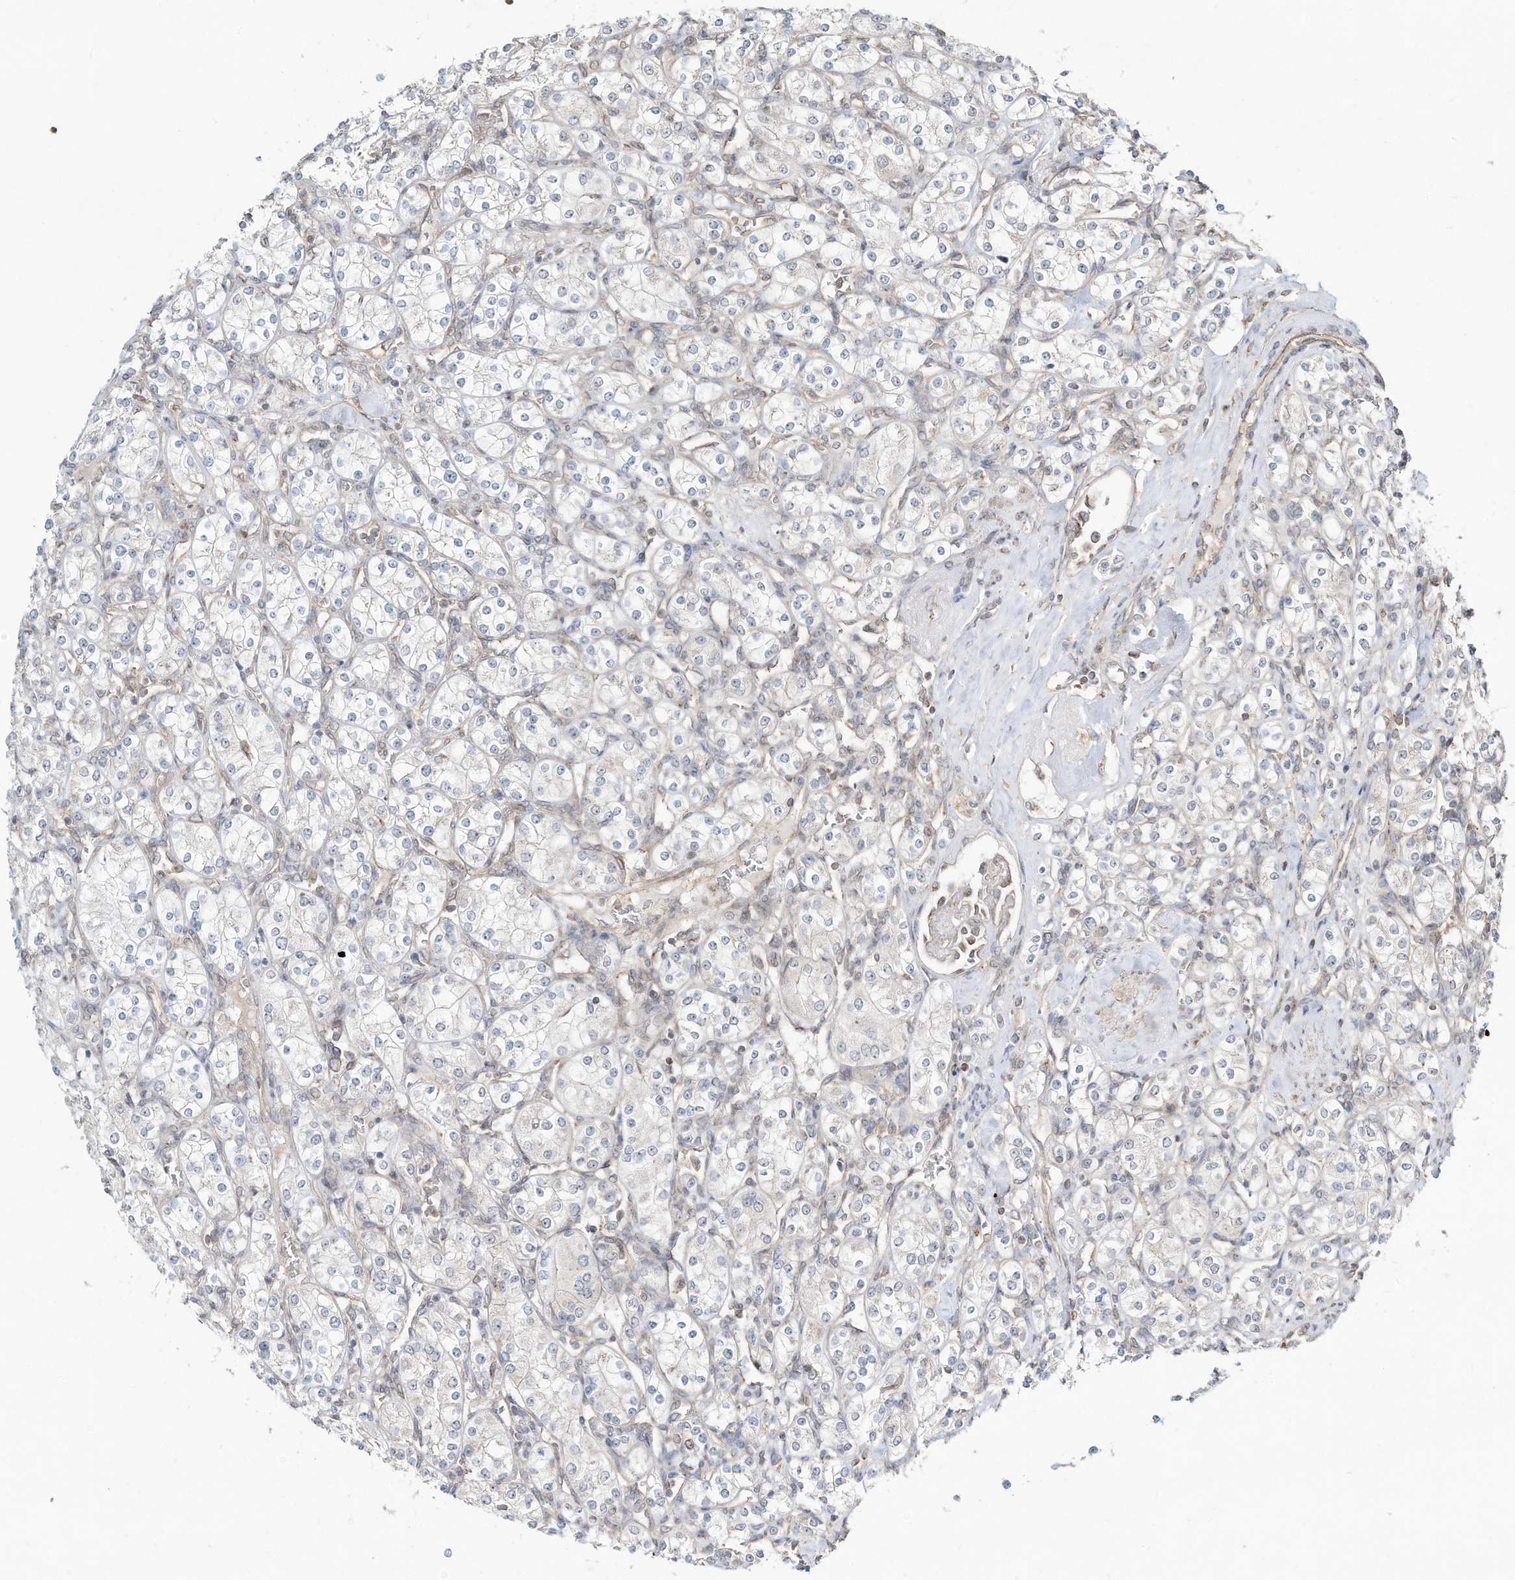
{"staining": {"intensity": "negative", "quantity": "none", "location": "none"}, "tissue": "renal cancer", "cell_type": "Tumor cells", "image_type": "cancer", "snomed": [{"axis": "morphology", "description": "Adenocarcinoma, NOS"}, {"axis": "topography", "description": "Kidney"}], "caption": "The photomicrograph shows no staining of tumor cells in renal cancer (adenocarcinoma). The staining is performed using DAB brown chromogen with nuclei counter-stained in using hematoxylin.", "gene": "CUX1", "patient": {"sex": "male", "age": 77}}